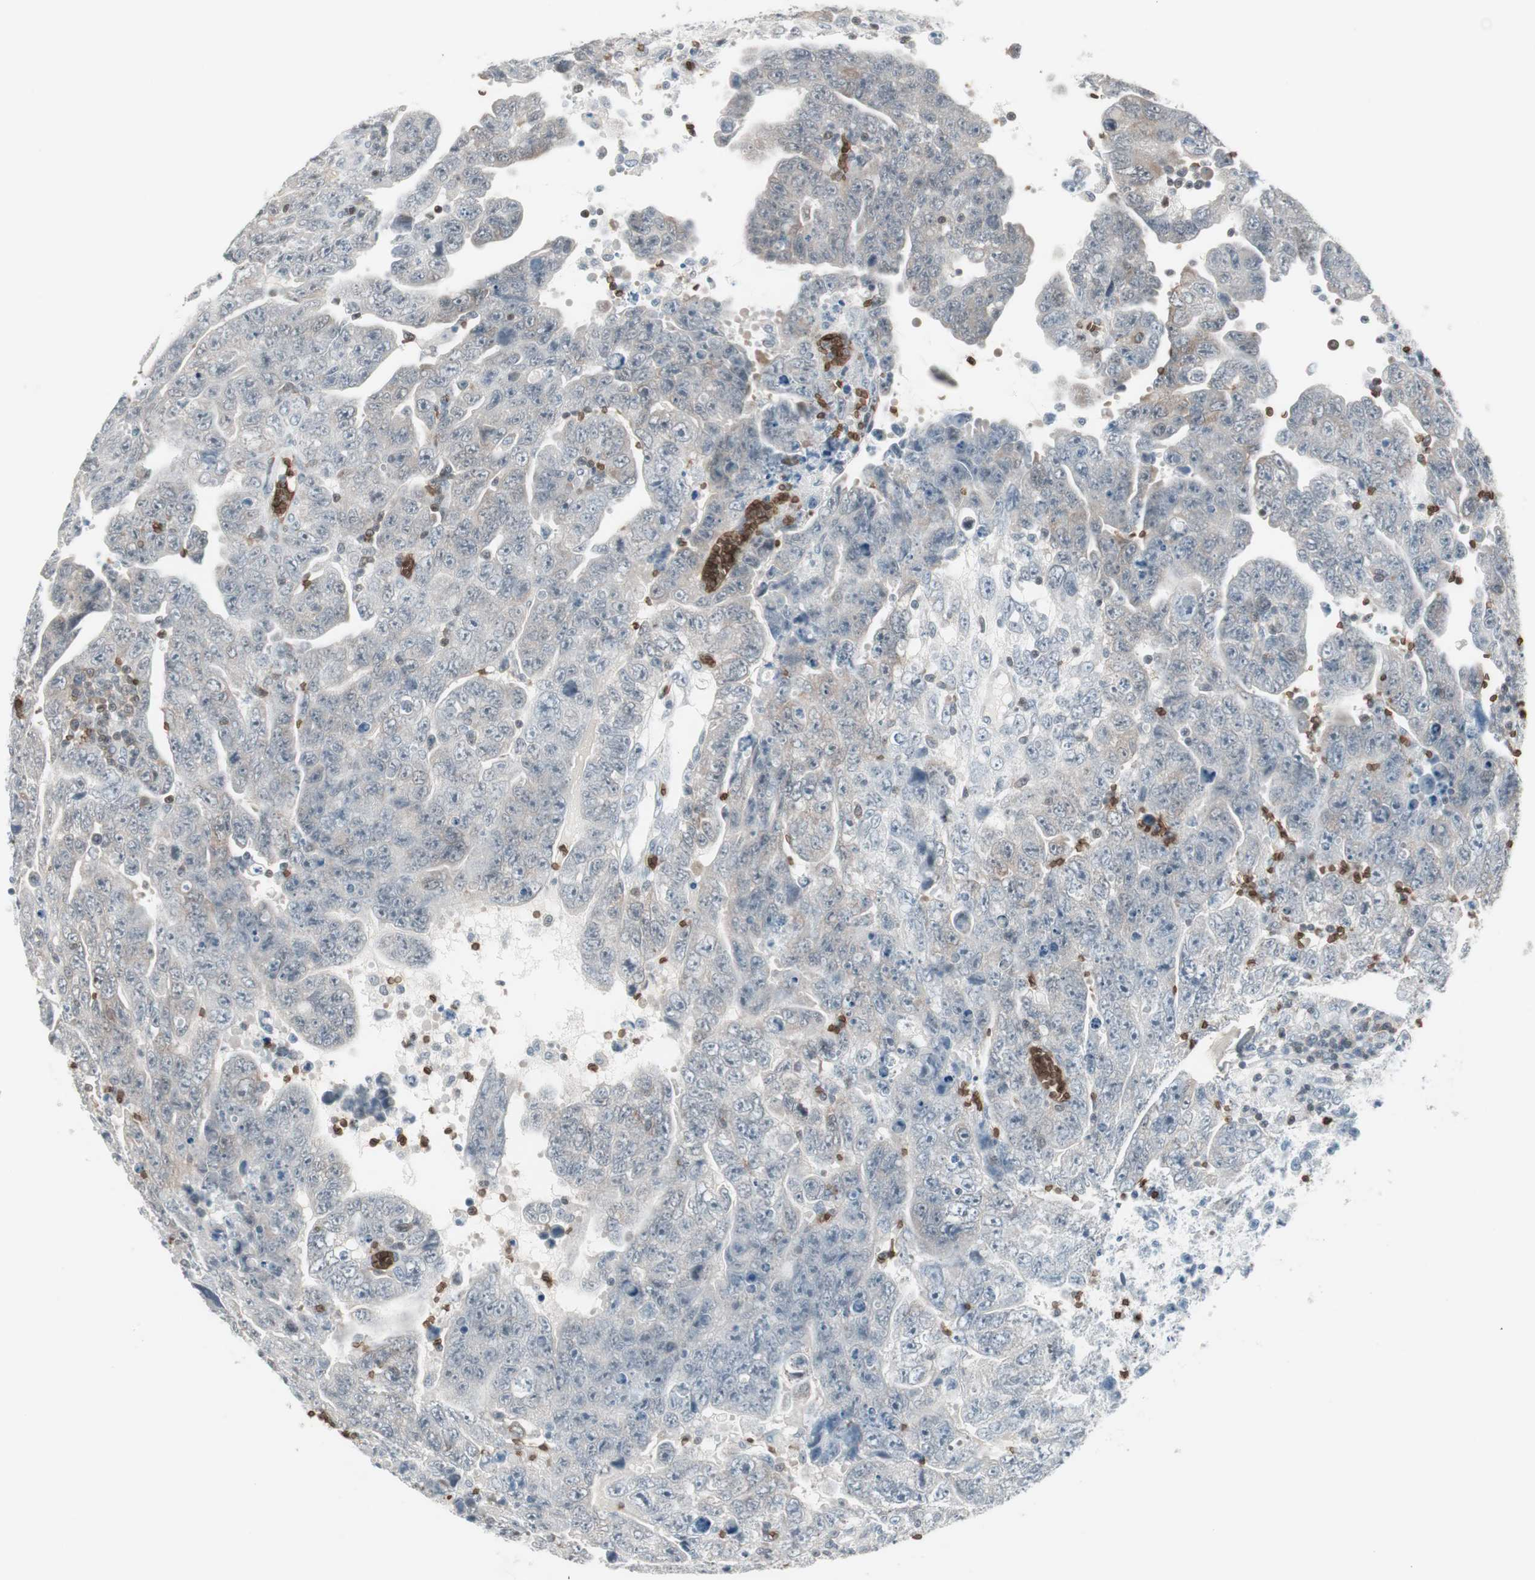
{"staining": {"intensity": "negative", "quantity": "none", "location": "none"}, "tissue": "testis cancer", "cell_type": "Tumor cells", "image_type": "cancer", "snomed": [{"axis": "morphology", "description": "Carcinoma, Embryonal, NOS"}, {"axis": "topography", "description": "Testis"}], "caption": "High power microscopy histopathology image of an IHC photomicrograph of embryonal carcinoma (testis), revealing no significant positivity in tumor cells.", "gene": "MAP4K1", "patient": {"sex": "male", "age": 28}}